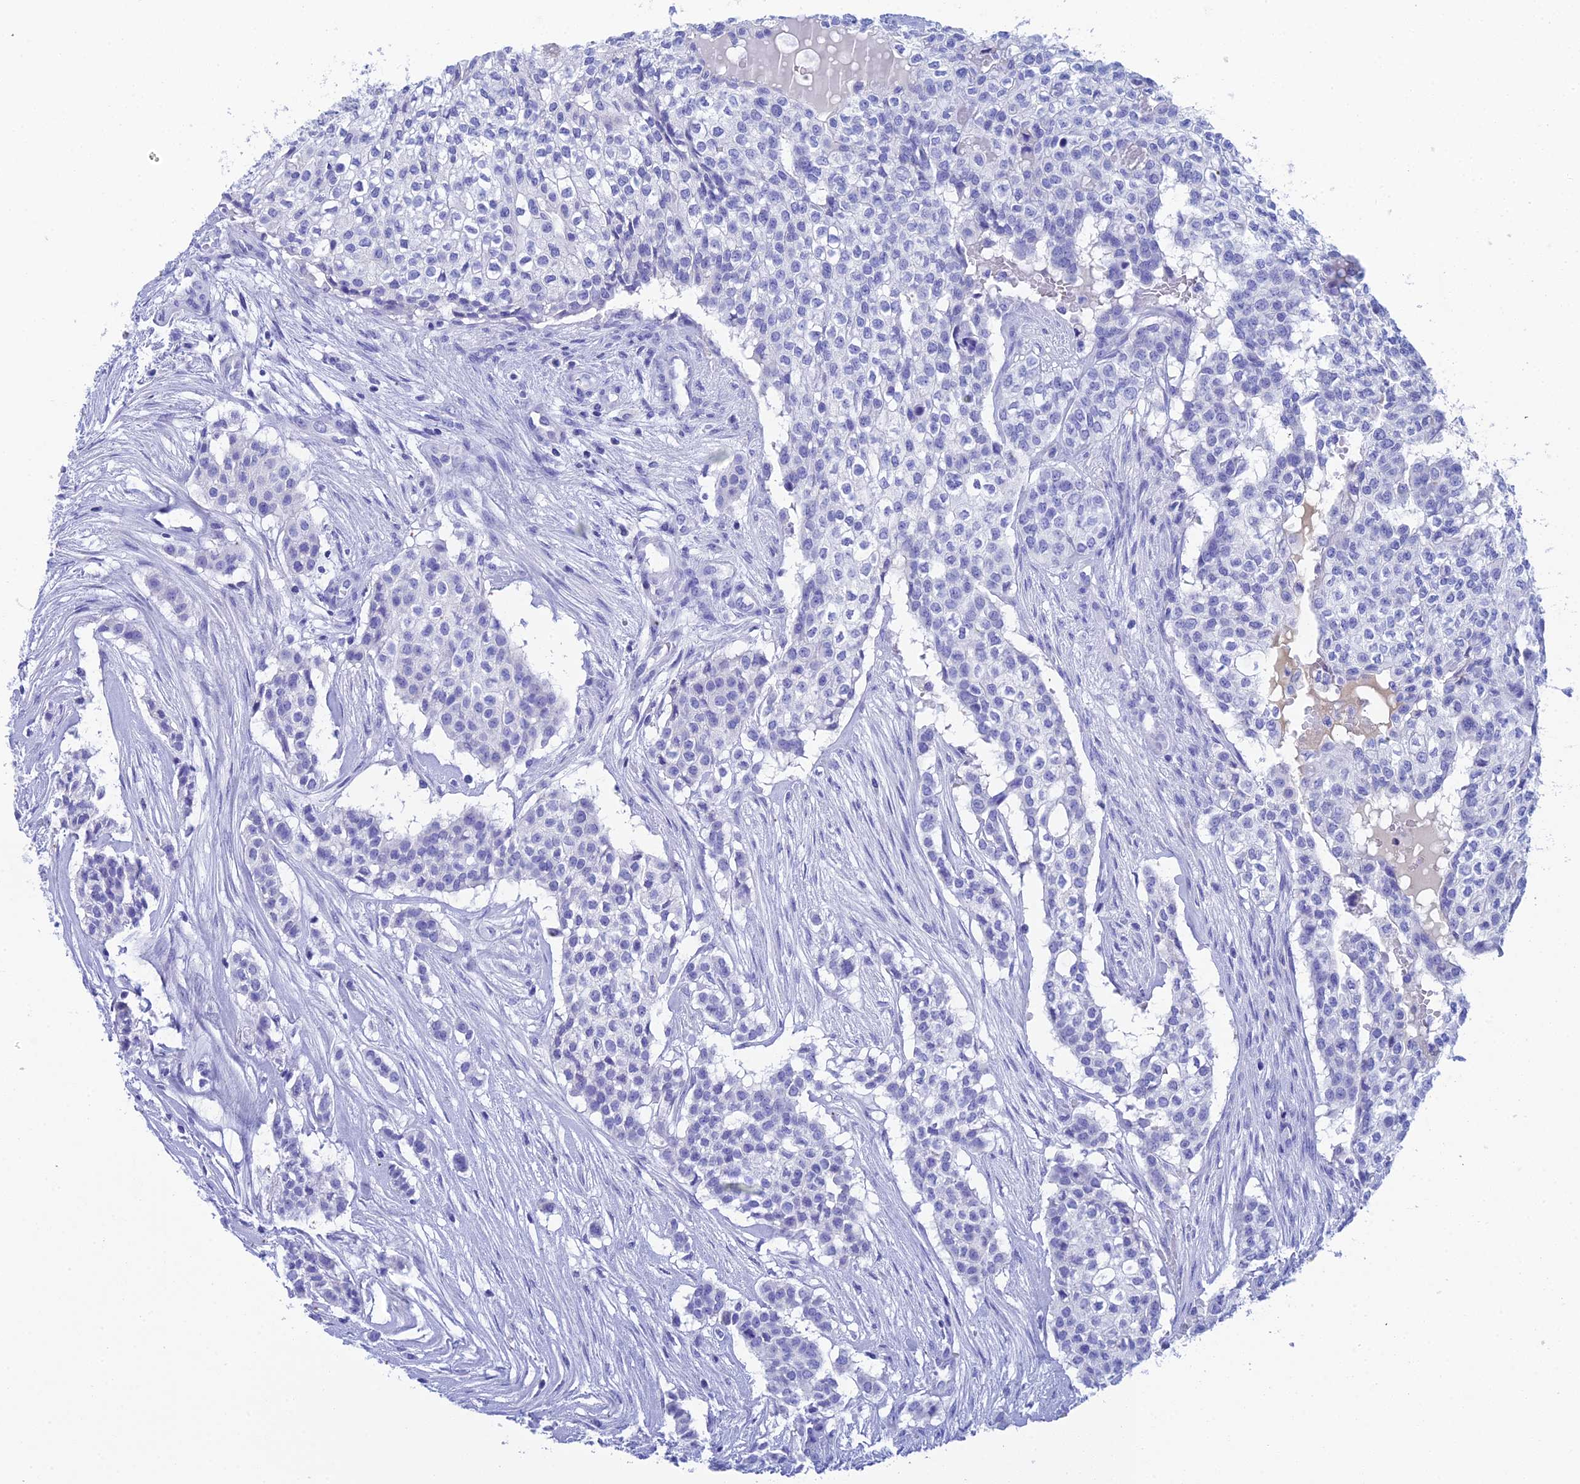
{"staining": {"intensity": "negative", "quantity": "none", "location": "none"}, "tissue": "head and neck cancer", "cell_type": "Tumor cells", "image_type": "cancer", "snomed": [{"axis": "morphology", "description": "Adenocarcinoma, NOS"}, {"axis": "topography", "description": "Head-Neck"}], "caption": "A histopathology image of human adenocarcinoma (head and neck) is negative for staining in tumor cells.", "gene": "REG1A", "patient": {"sex": "male", "age": 81}}